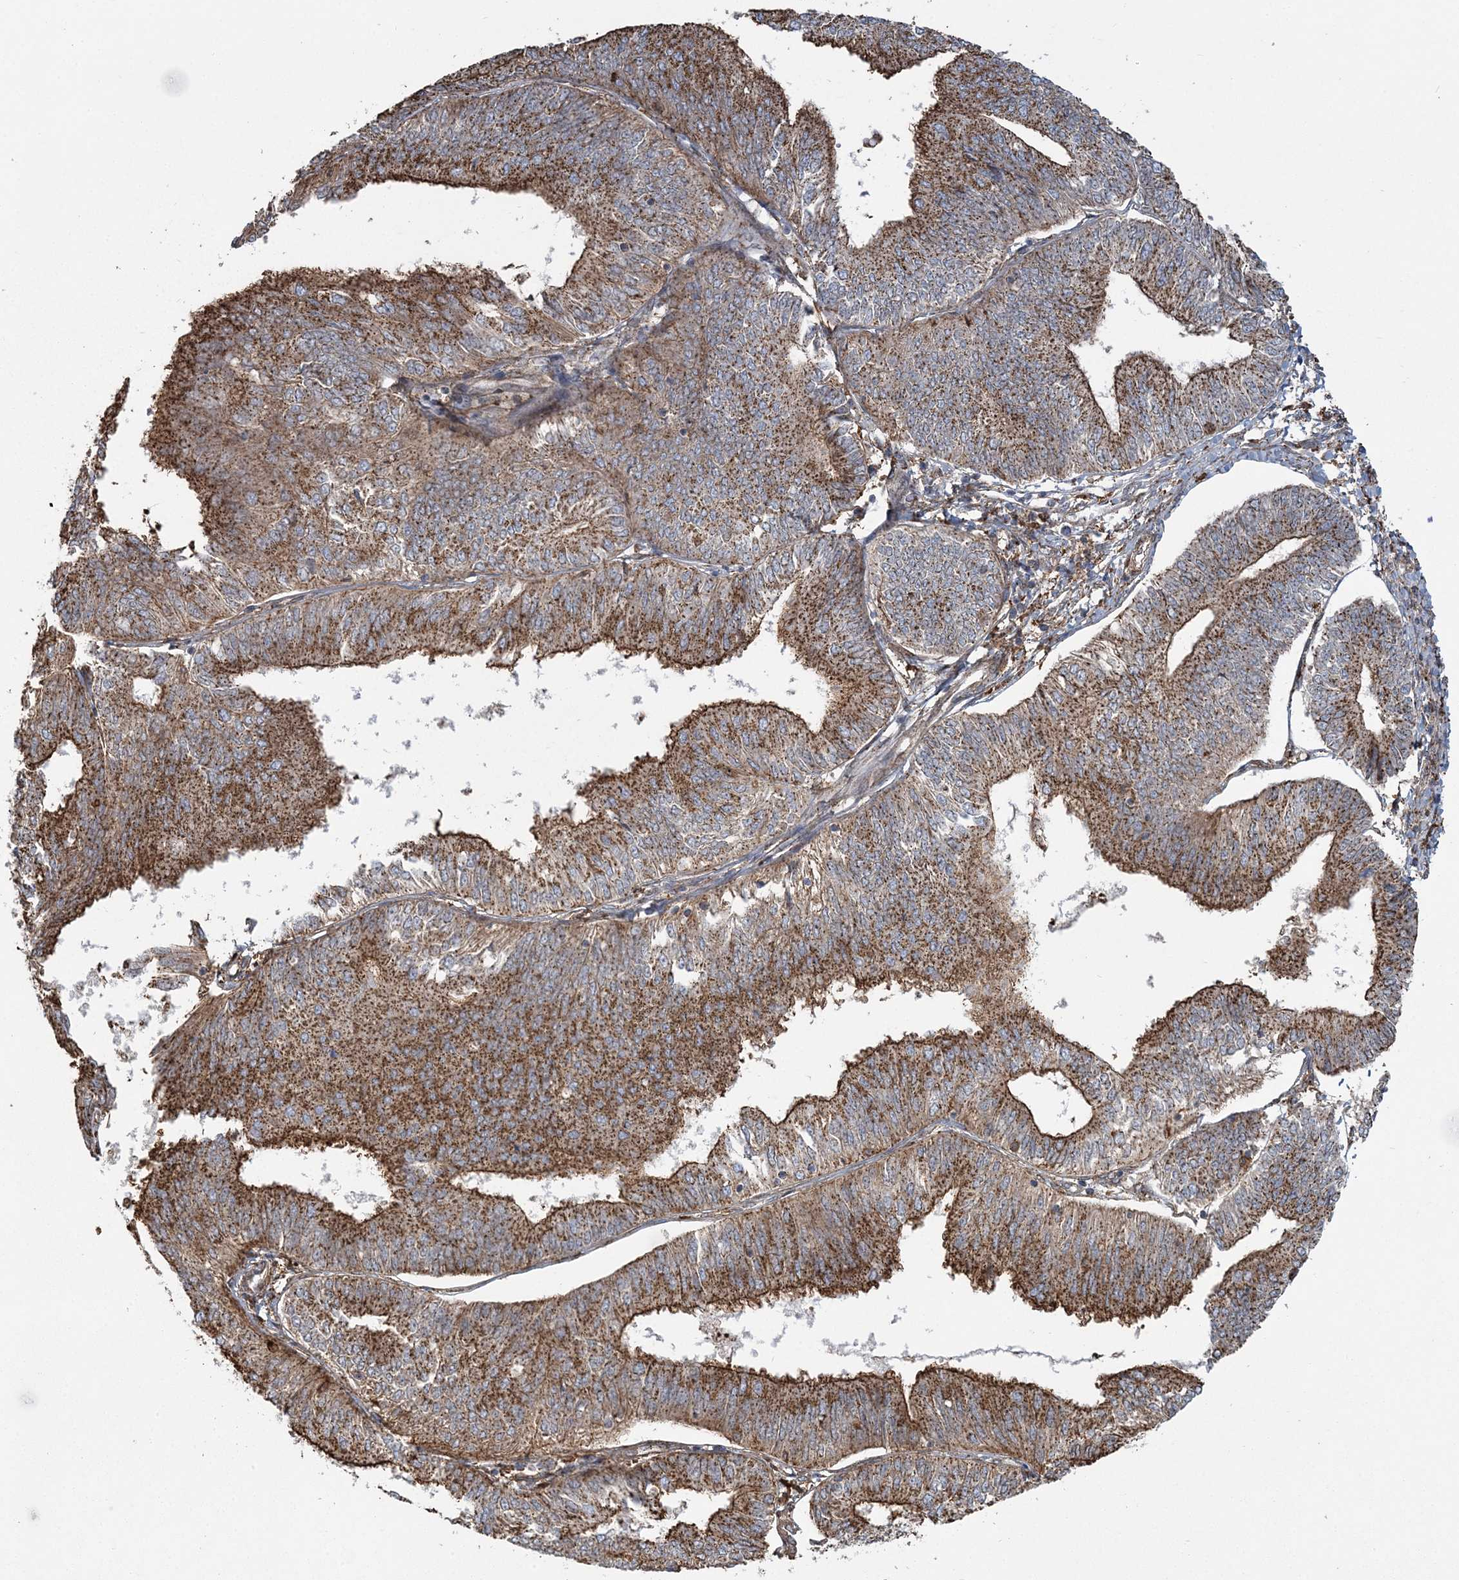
{"staining": {"intensity": "moderate", "quantity": ">75%", "location": "cytoplasmic/membranous"}, "tissue": "endometrial cancer", "cell_type": "Tumor cells", "image_type": "cancer", "snomed": [{"axis": "morphology", "description": "Adenocarcinoma, NOS"}, {"axis": "topography", "description": "Endometrium"}], "caption": "Immunohistochemical staining of human adenocarcinoma (endometrial) reveals medium levels of moderate cytoplasmic/membranous protein expression in approximately >75% of tumor cells. (DAB (3,3'-diaminobenzidine) IHC with brightfield microscopy, high magnification).", "gene": "TRAF3IP2", "patient": {"sex": "female", "age": 58}}